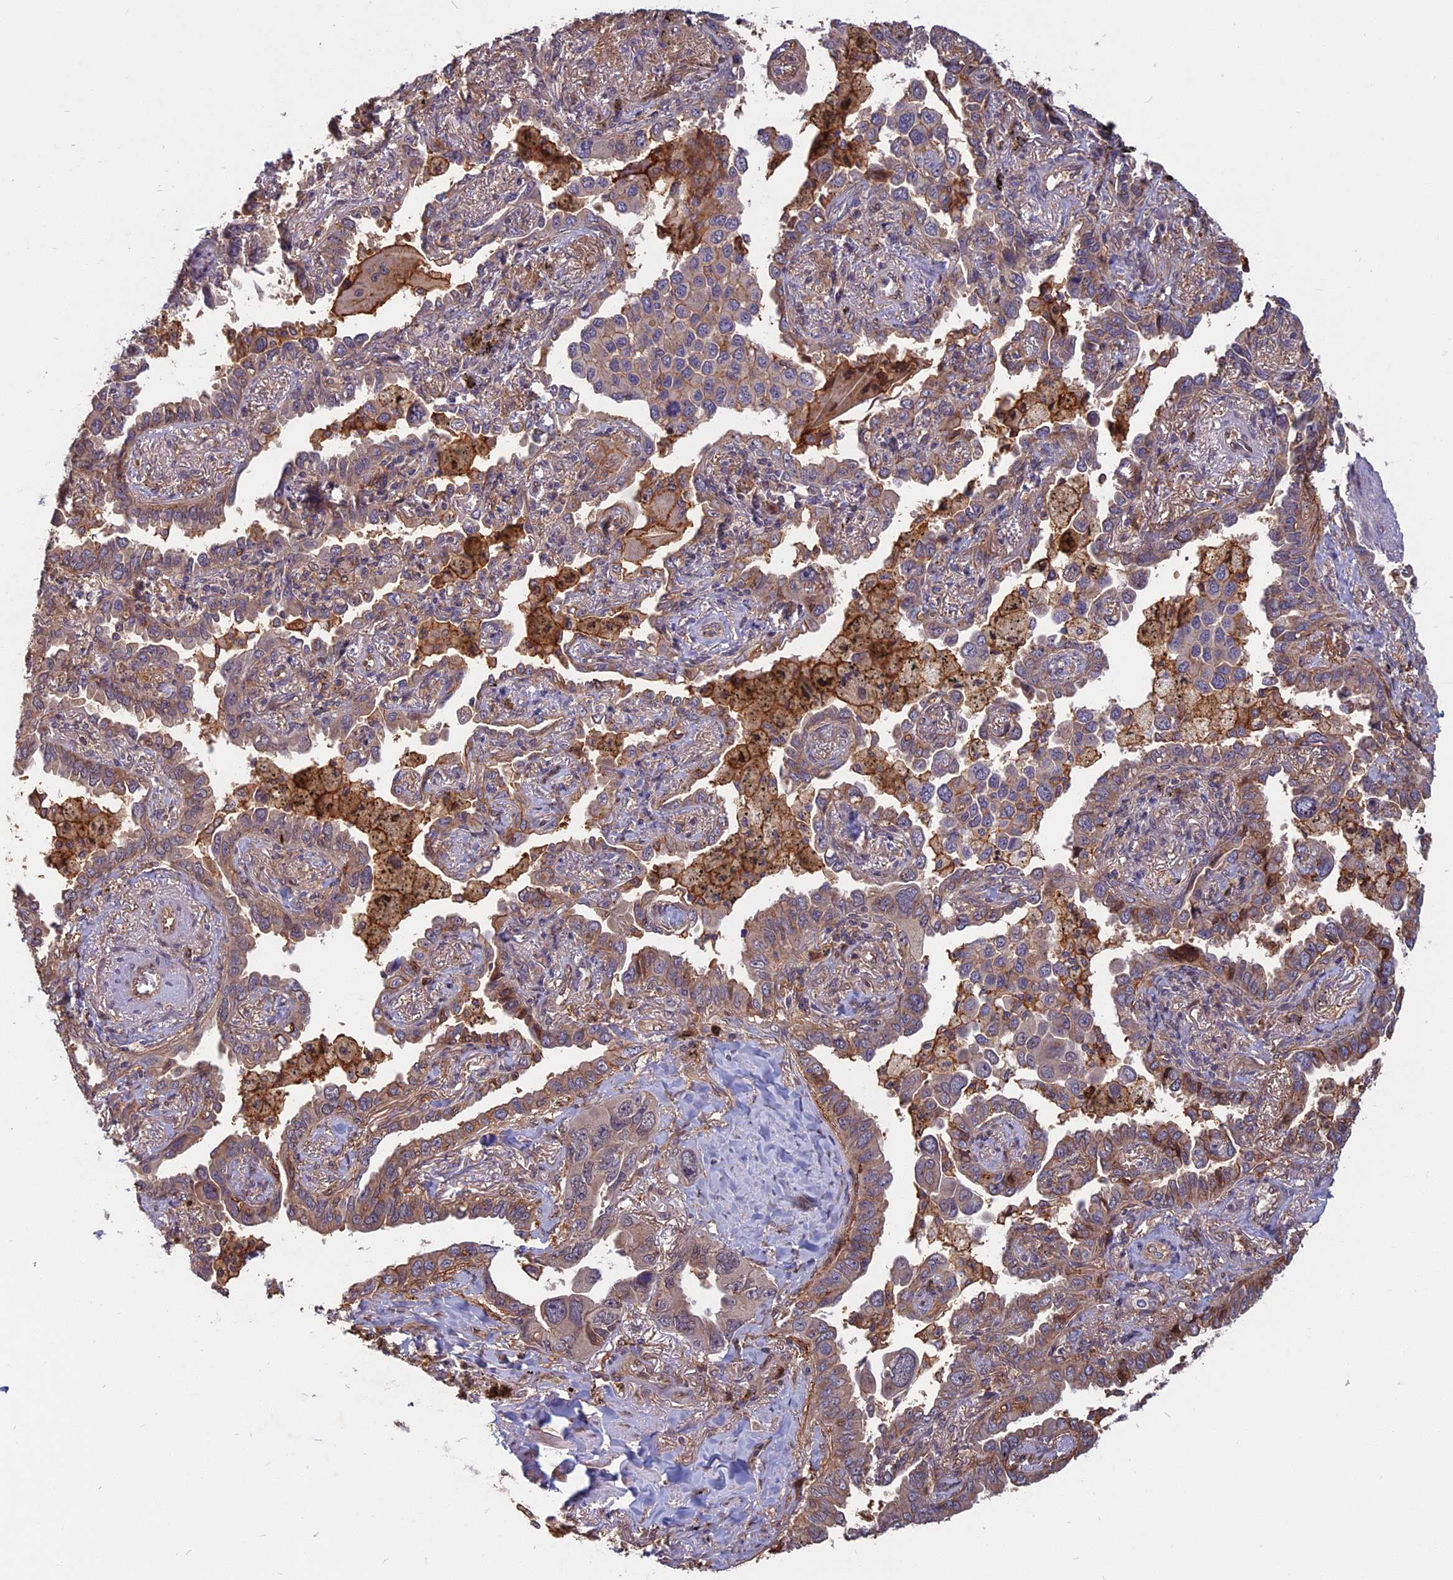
{"staining": {"intensity": "weak", "quantity": "25%-75%", "location": "cytoplasmic/membranous"}, "tissue": "lung cancer", "cell_type": "Tumor cells", "image_type": "cancer", "snomed": [{"axis": "morphology", "description": "Adenocarcinoma, NOS"}, {"axis": "topography", "description": "Lung"}], "caption": "A brown stain labels weak cytoplasmic/membranous expression of a protein in lung adenocarcinoma tumor cells.", "gene": "SPG11", "patient": {"sex": "male", "age": 67}}